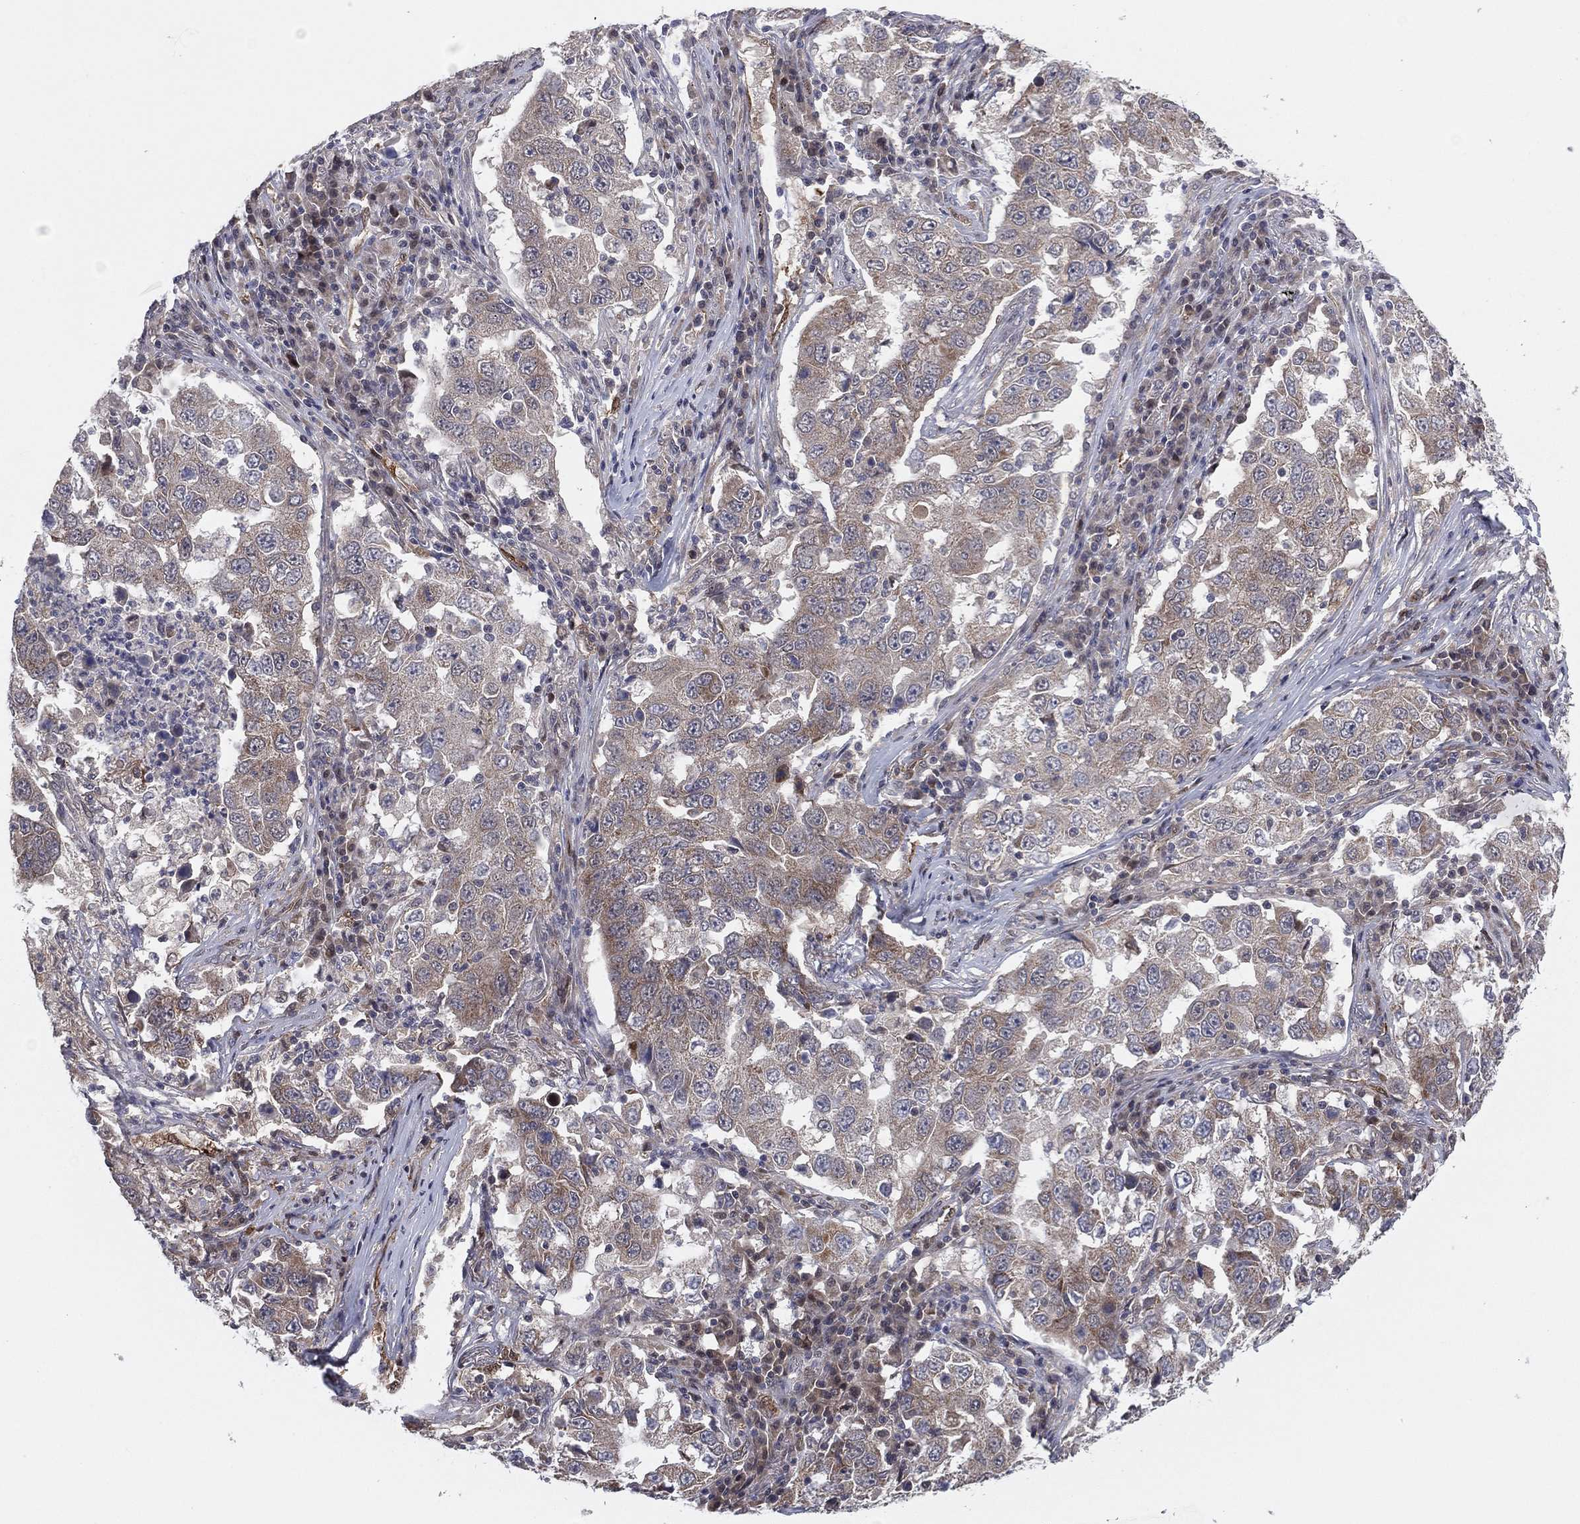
{"staining": {"intensity": "weak", "quantity": "25%-75%", "location": "cytoplasmic/membranous"}, "tissue": "lung cancer", "cell_type": "Tumor cells", "image_type": "cancer", "snomed": [{"axis": "morphology", "description": "Adenocarcinoma, NOS"}, {"axis": "topography", "description": "Lung"}], "caption": "Tumor cells display weak cytoplasmic/membranous expression in about 25%-75% of cells in adenocarcinoma (lung).", "gene": "SNCG", "patient": {"sex": "male", "age": 73}}